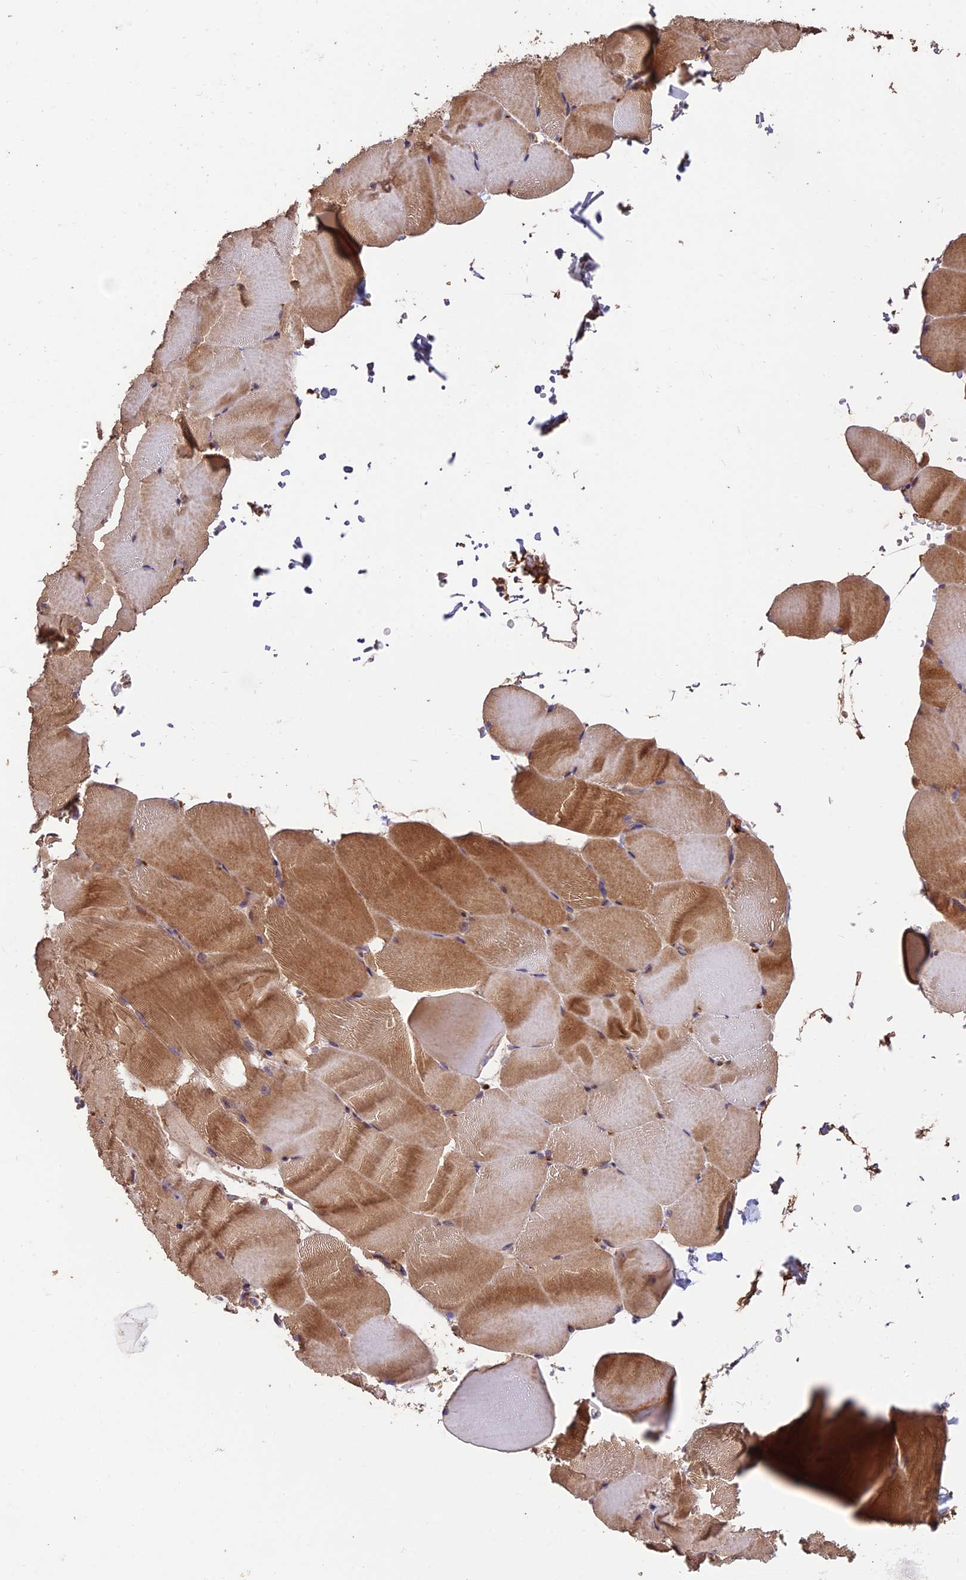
{"staining": {"intensity": "moderate", "quantity": "25%-75%", "location": "cytoplasmic/membranous"}, "tissue": "skeletal muscle", "cell_type": "Myocytes", "image_type": "normal", "snomed": [{"axis": "morphology", "description": "Normal tissue, NOS"}, {"axis": "topography", "description": "Skeletal muscle"}, {"axis": "topography", "description": "Parathyroid gland"}], "caption": "A medium amount of moderate cytoplasmic/membranous staining is present in about 25%-75% of myocytes in normal skeletal muscle.", "gene": "IFT22", "patient": {"sex": "female", "age": 37}}